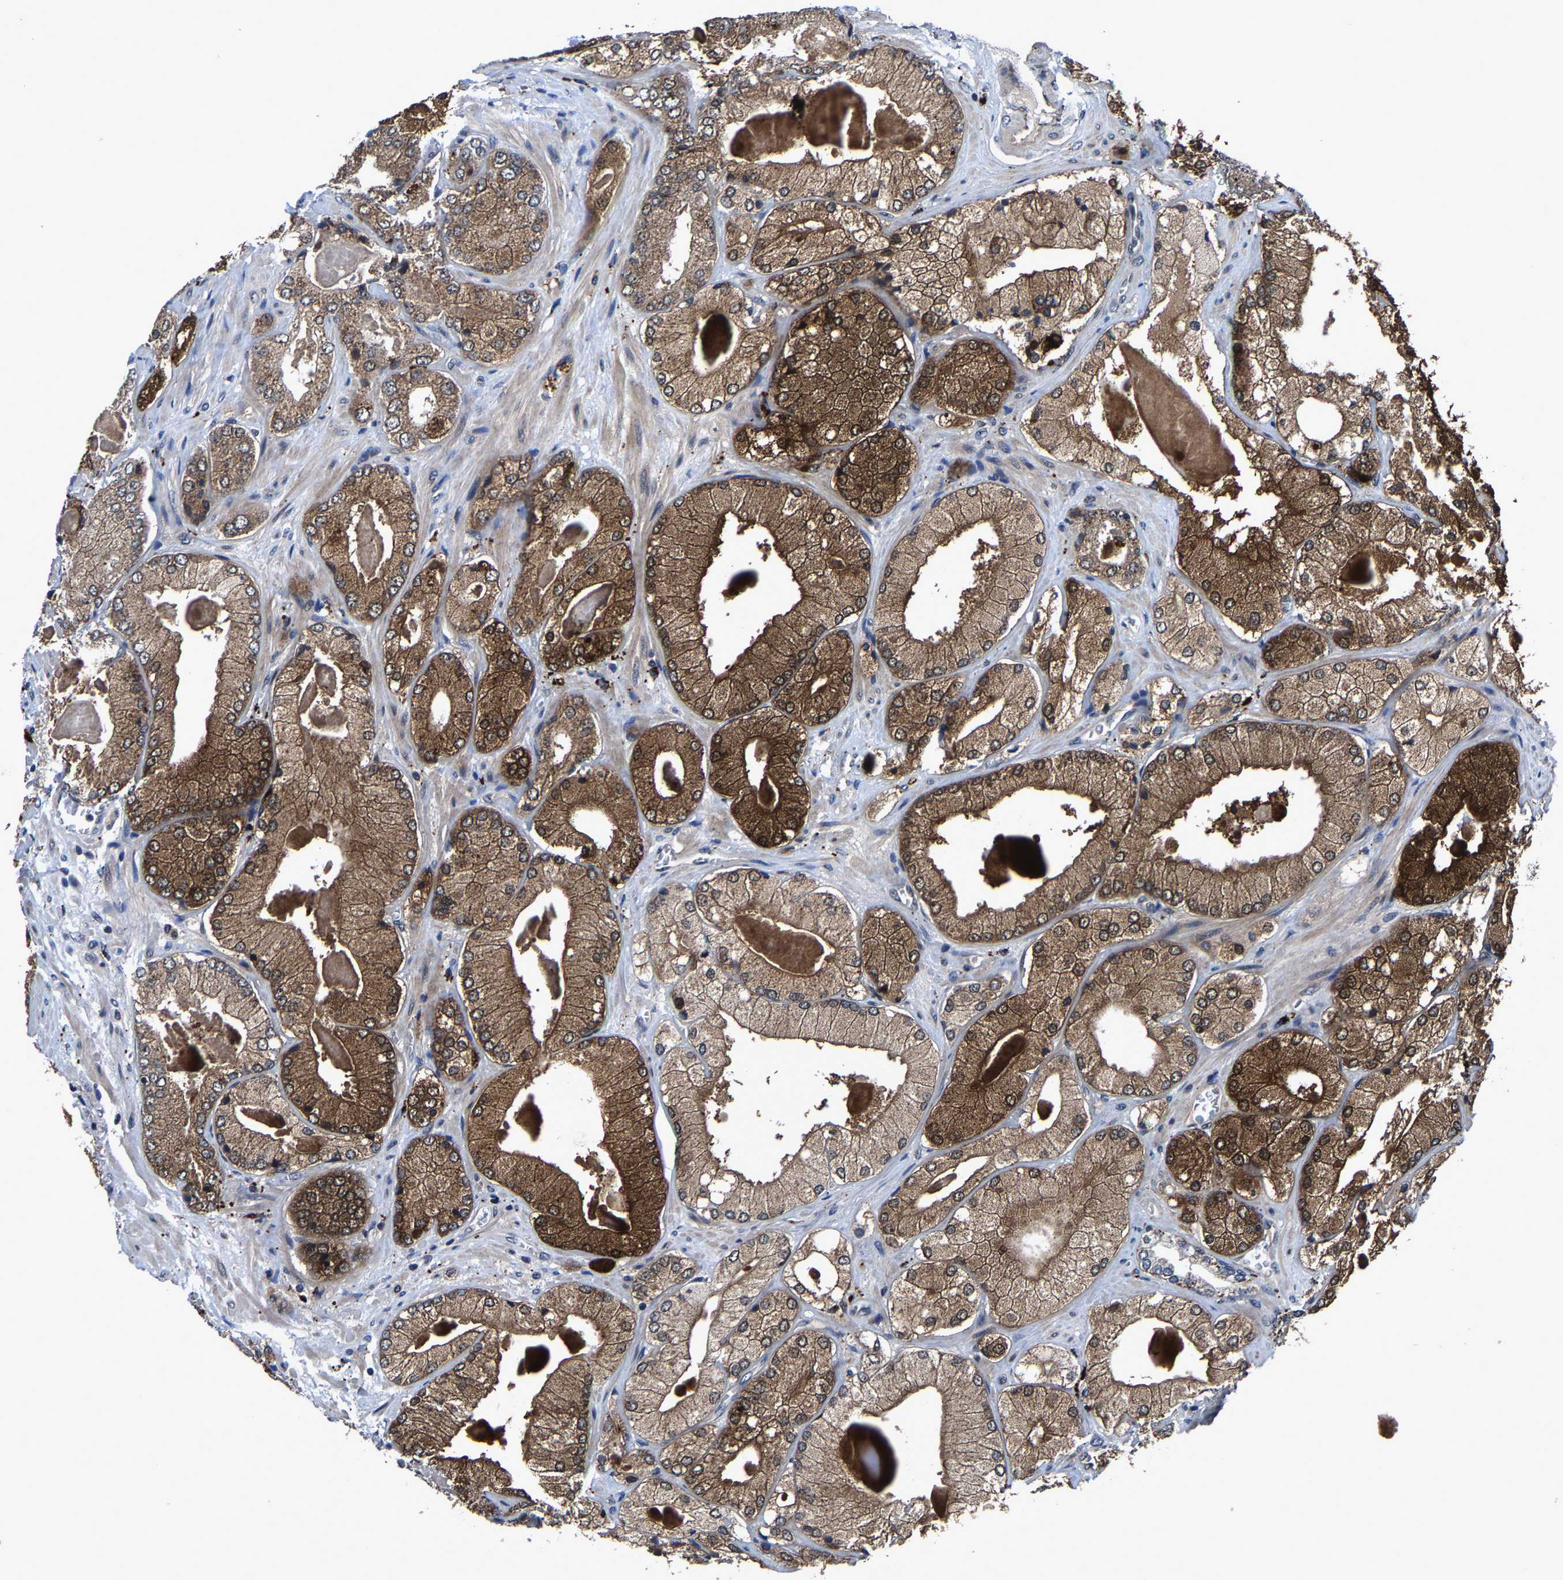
{"staining": {"intensity": "strong", "quantity": ">75%", "location": "cytoplasmic/membranous"}, "tissue": "prostate cancer", "cell_type": "Tumor cells", "image_type": "cancer", "snomed": [{"axis": "morphology", "description": "Adenocarcinoma, Low grade"}, {"axis": "topography", "description": "Prostate"}], "caption": "A micrograph showing strong cytoplasmic/membranous staining in approximately >75% of tumor cells in prostate cancer, as visualized by brown immunohistochemical staining.", "gene": "ZCCHC7", "patient": {"sex": "male", "age": 65}}